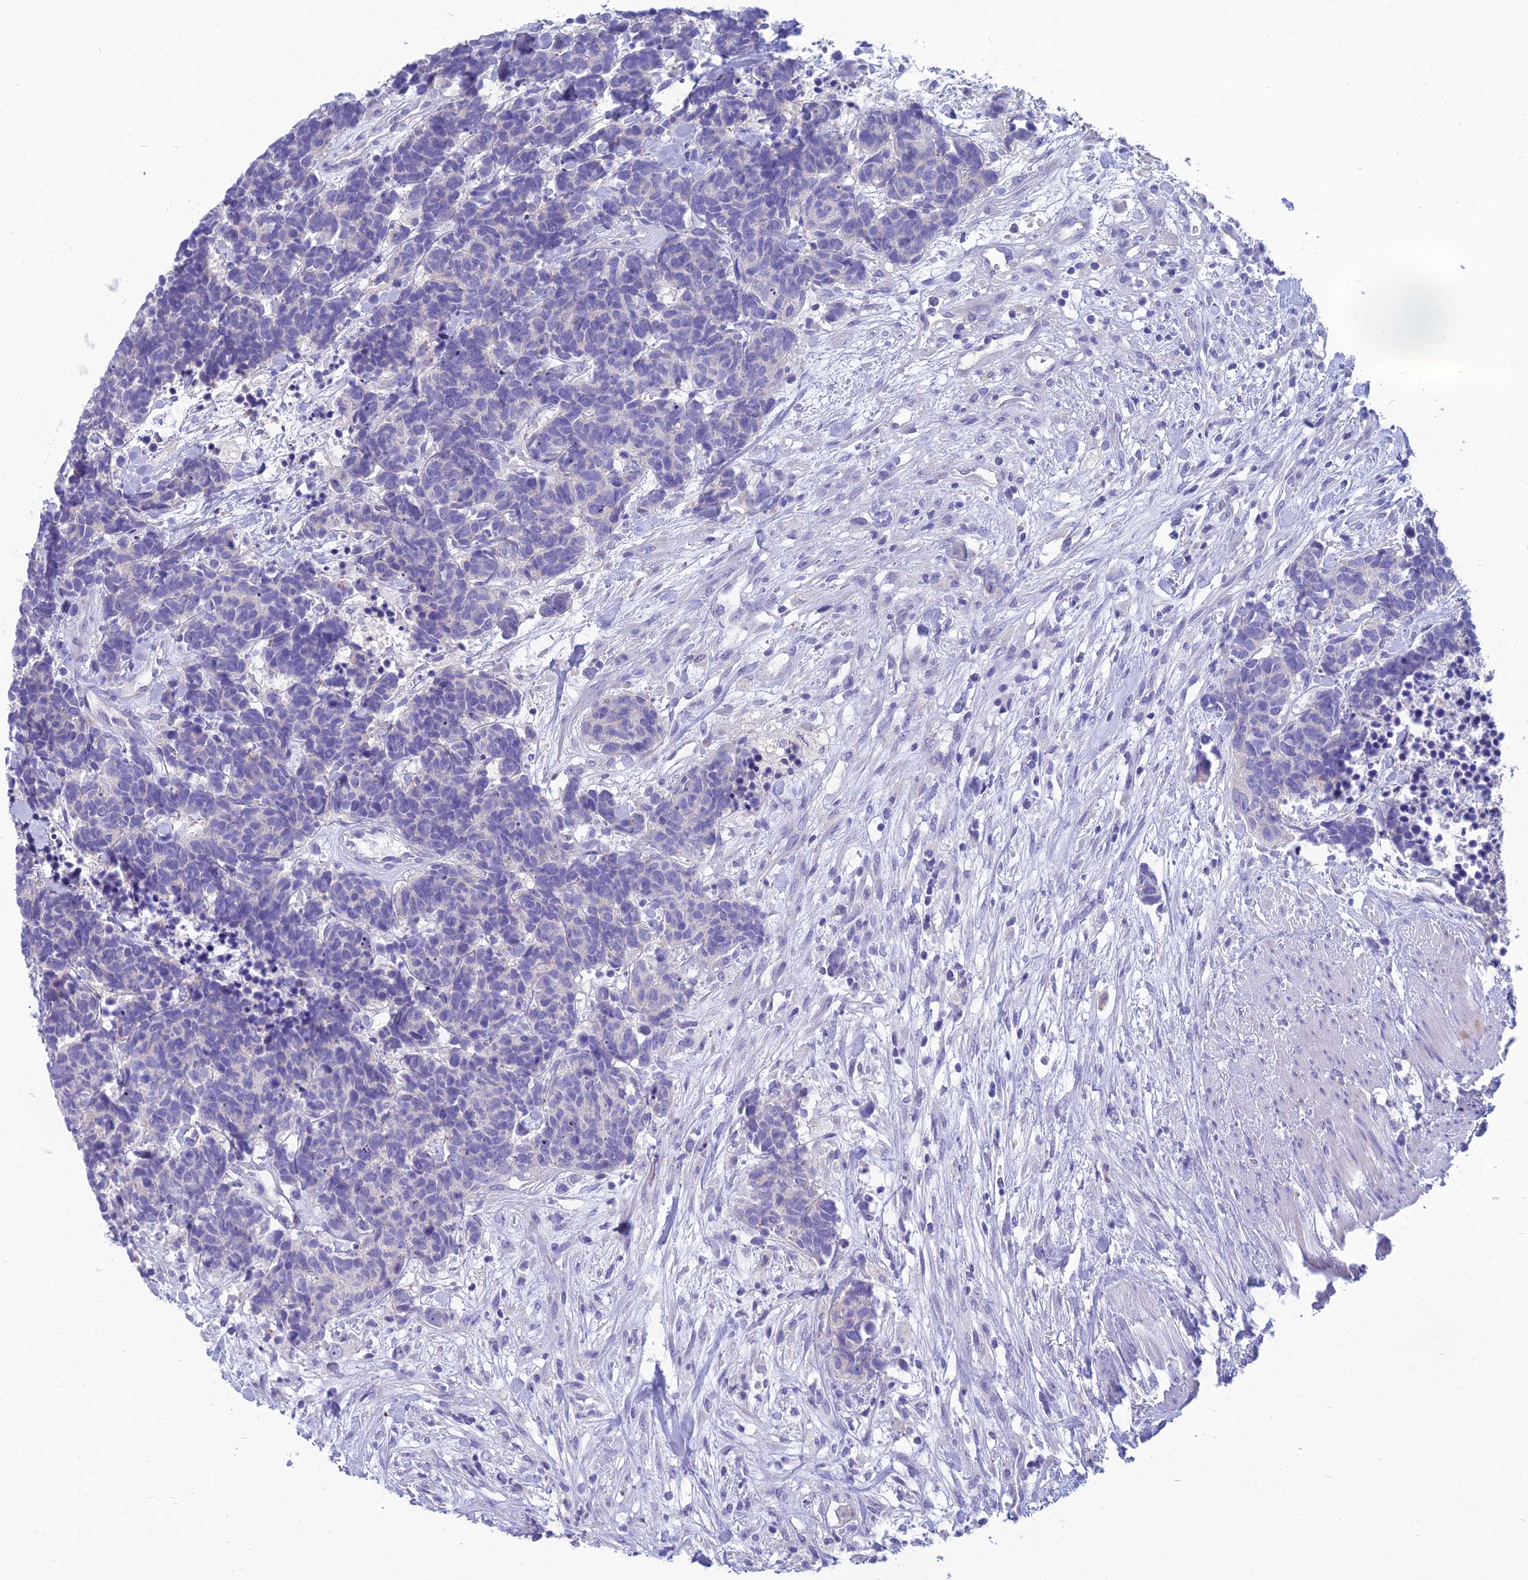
{"staining": {"intensity": "negative", "quantity": "none", "location": "none"}, "tissue": "carcinoid", "cell_type": "Tumor cells", "image_type": "cancer", "snomed": [{"axis": "morphology", "description": "Carcinoma, NOS"}, {"axis": "morphology", "description": "Carcinoid, malignant, NOS"}, {"axis": "topography", "description": "Prostate"}], "caption": "A histopathology image of carcinoid stained for a protein displays no brown staining in tumor cells.", "gene": "SPTLC3", "patient": {"sex": "male", "age": 57}}